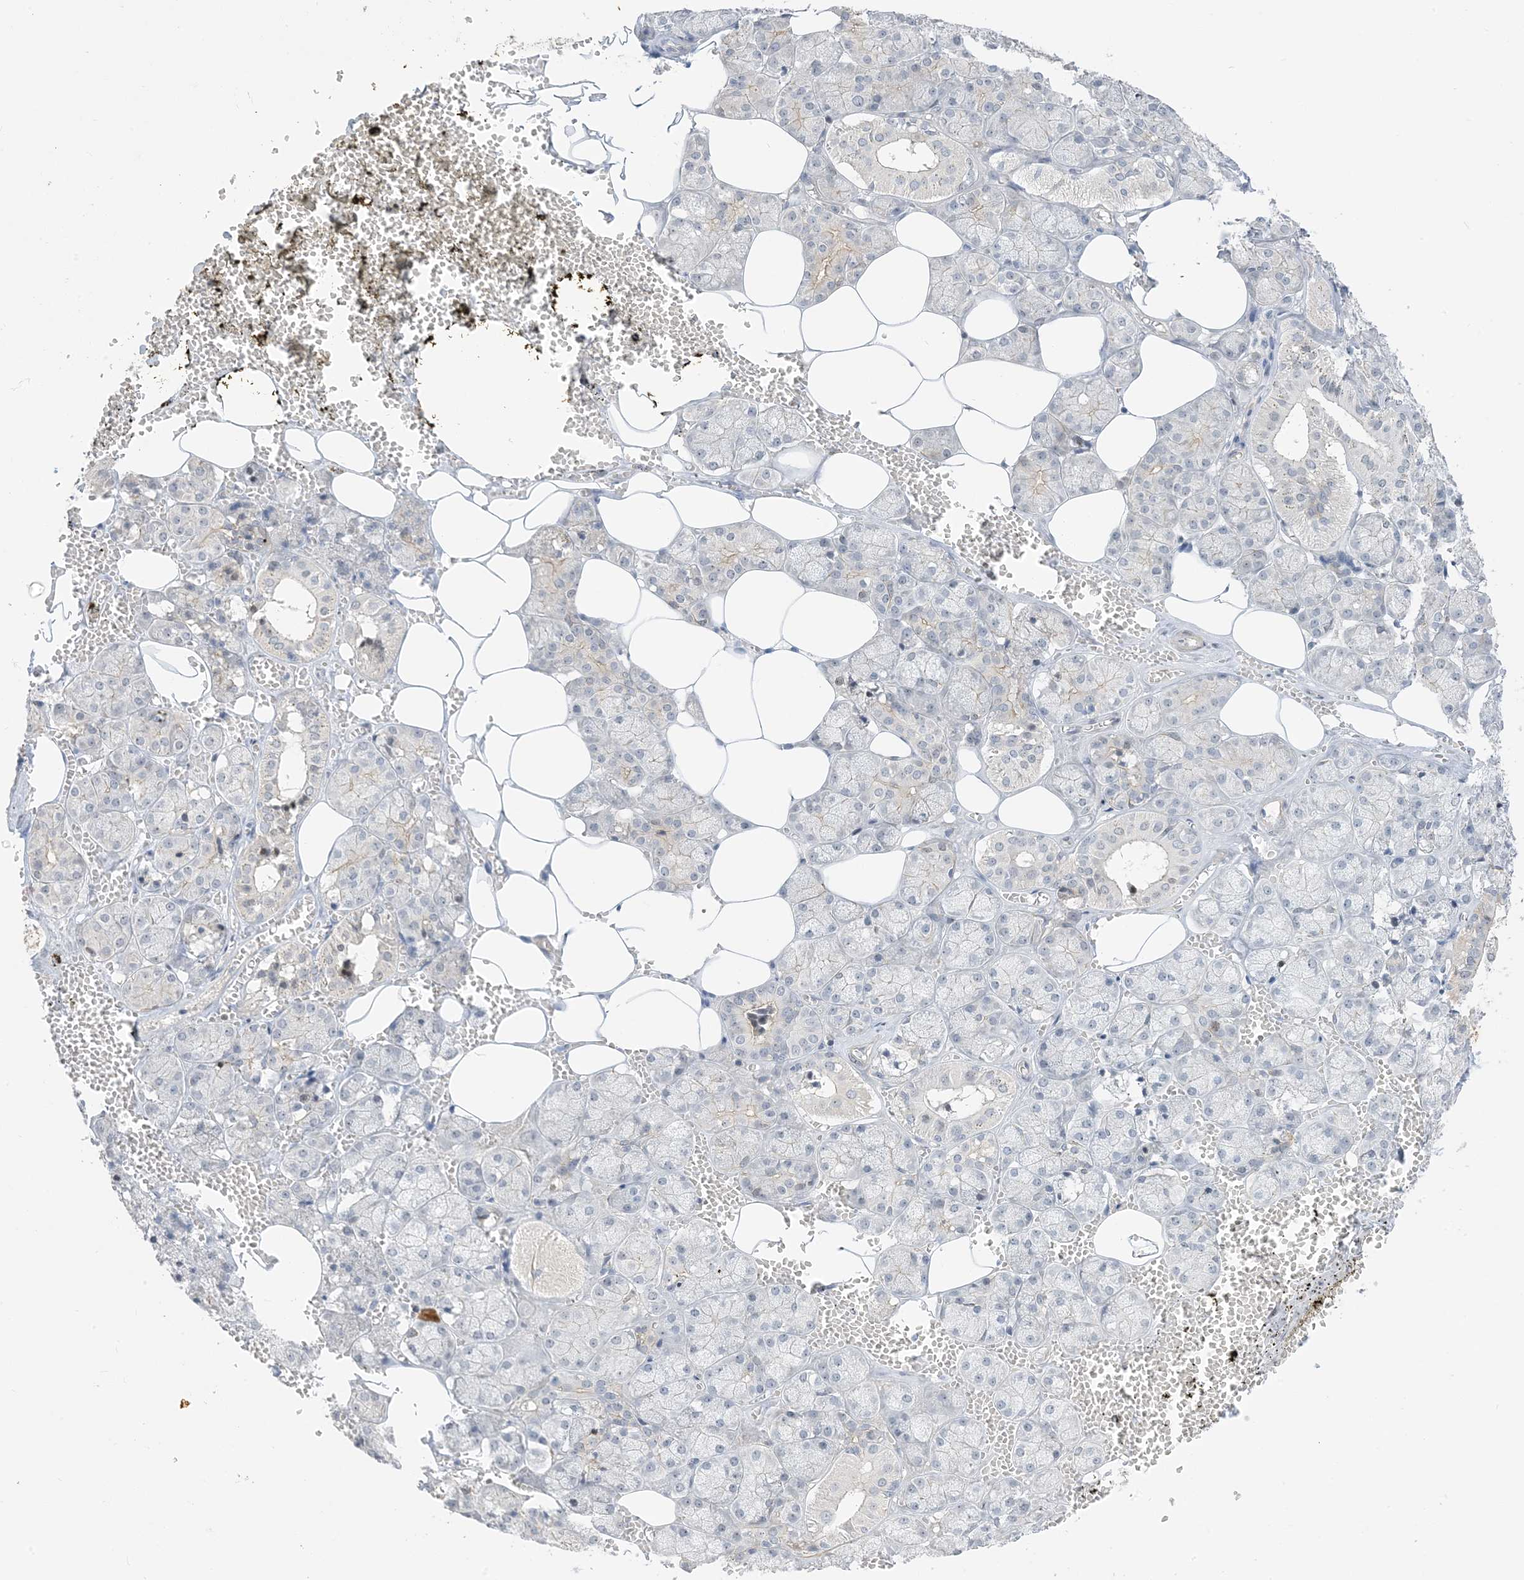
{"staining": {"intensity": "moderate", "quantity": "25%-75%", "location": "cytoplasmic/membranous"}, "tissue": "salivary gland", "cell_type": "Glandular cells", "image_type": "normal", "snomed": [{"axis": "morphology", "description": "Normal tissue, NOS"}, {"axis": "topography", "description": "Salivary gland"}], "caption": "Benign salivary gland shows moderate cytoplasmic/membranous staining in approximately 25%-75% of glandular cells.", "gene": "IL36B", "patient": {"sex": "male", "age": 62}}